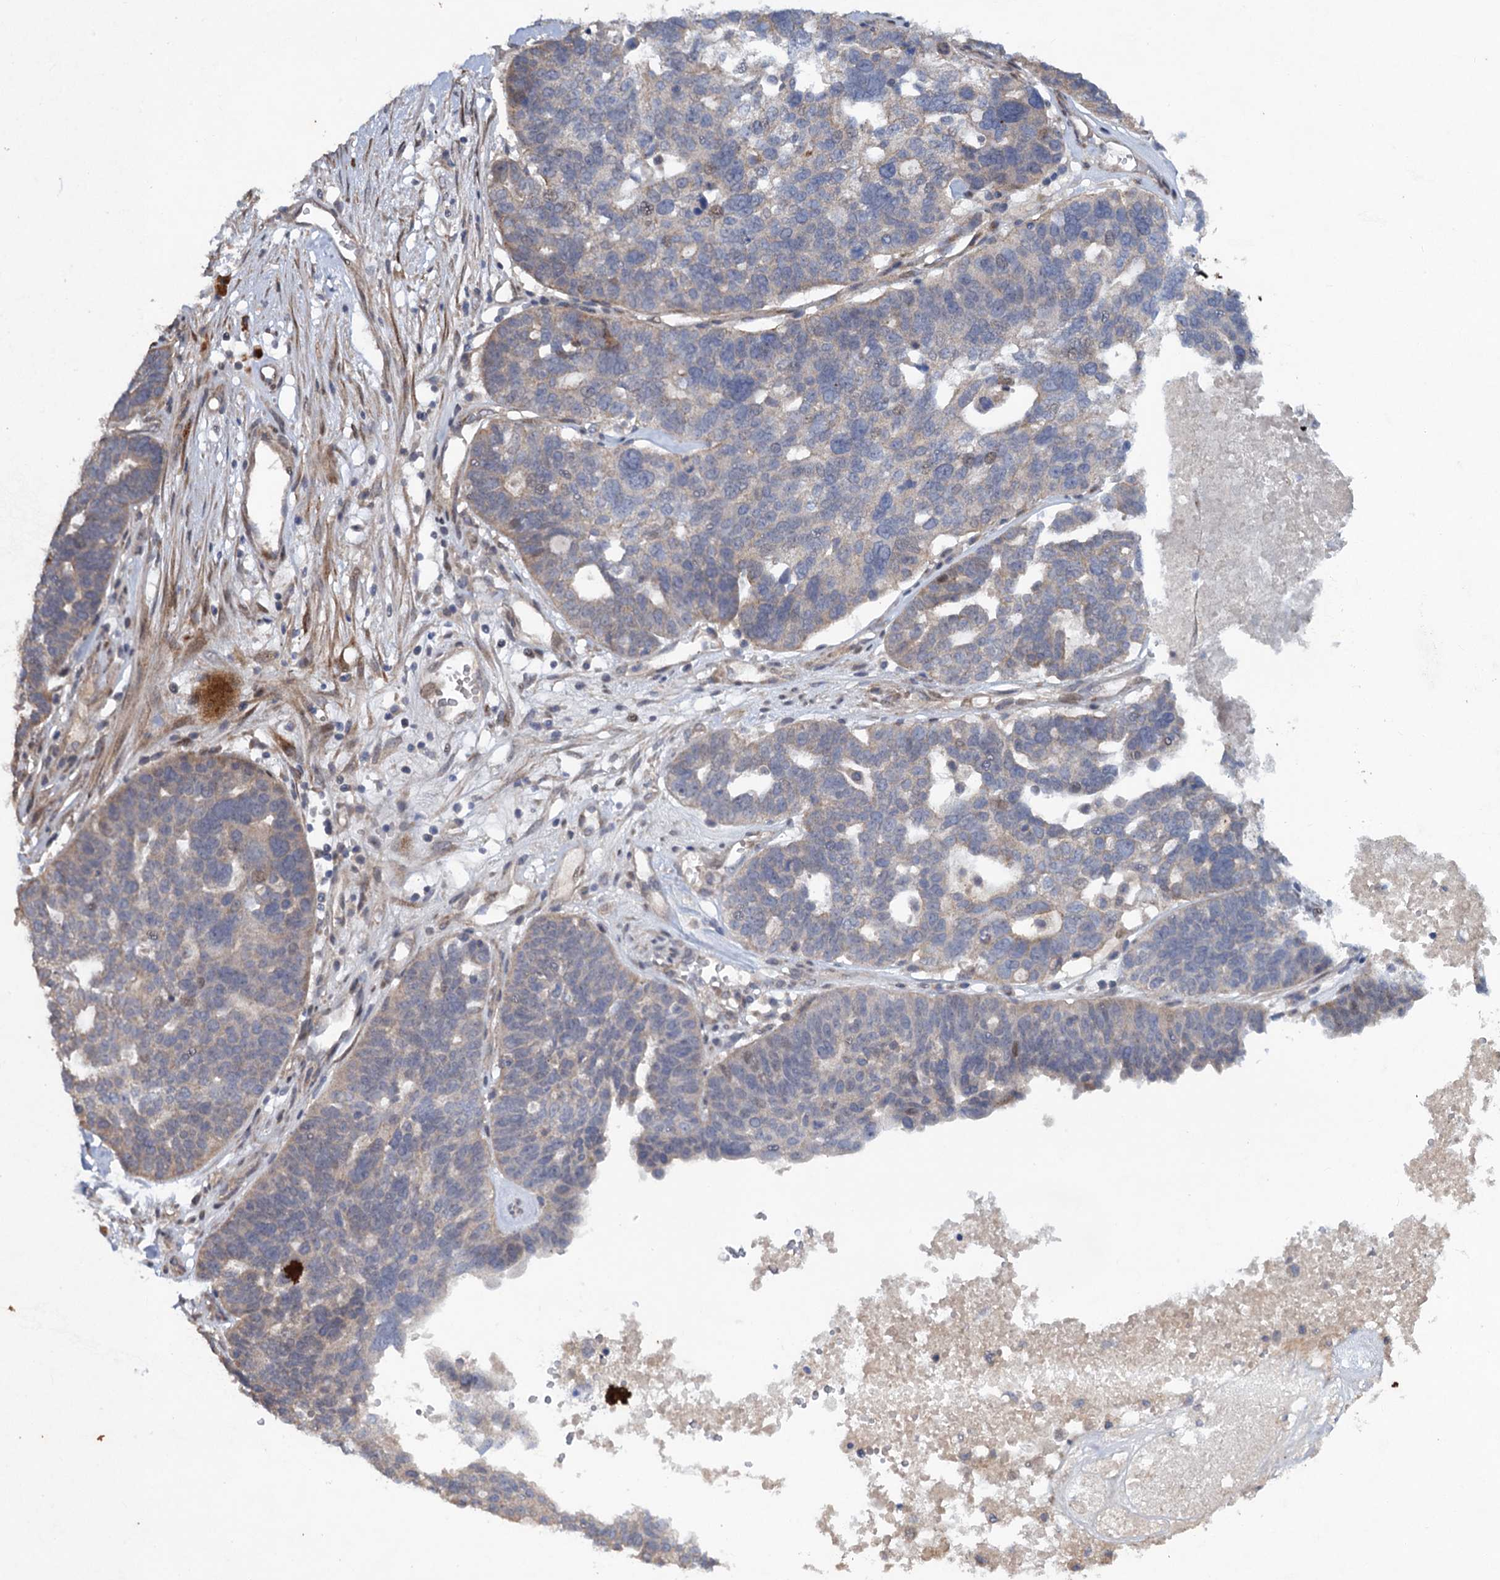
{"staining": {"intensity": "negative", "quantity": "none", "location": "none"}, "tissue": "ovarian cancer", "cell_type": "Tumor cells", "image_type": "cancer", "snomed": [{"axis": "morphology", "description": "Cystadenocarcinoma, serous, NOS"}, {"axis": "topography", "description": "Ovary"}], "caption": "A micrograph of human ovarian cancer (serous cystadenocarcinoma) is negative for staining in tumor cells.", "gene": "NUDT22", "patient": {"sex": "female", "age": 59}}